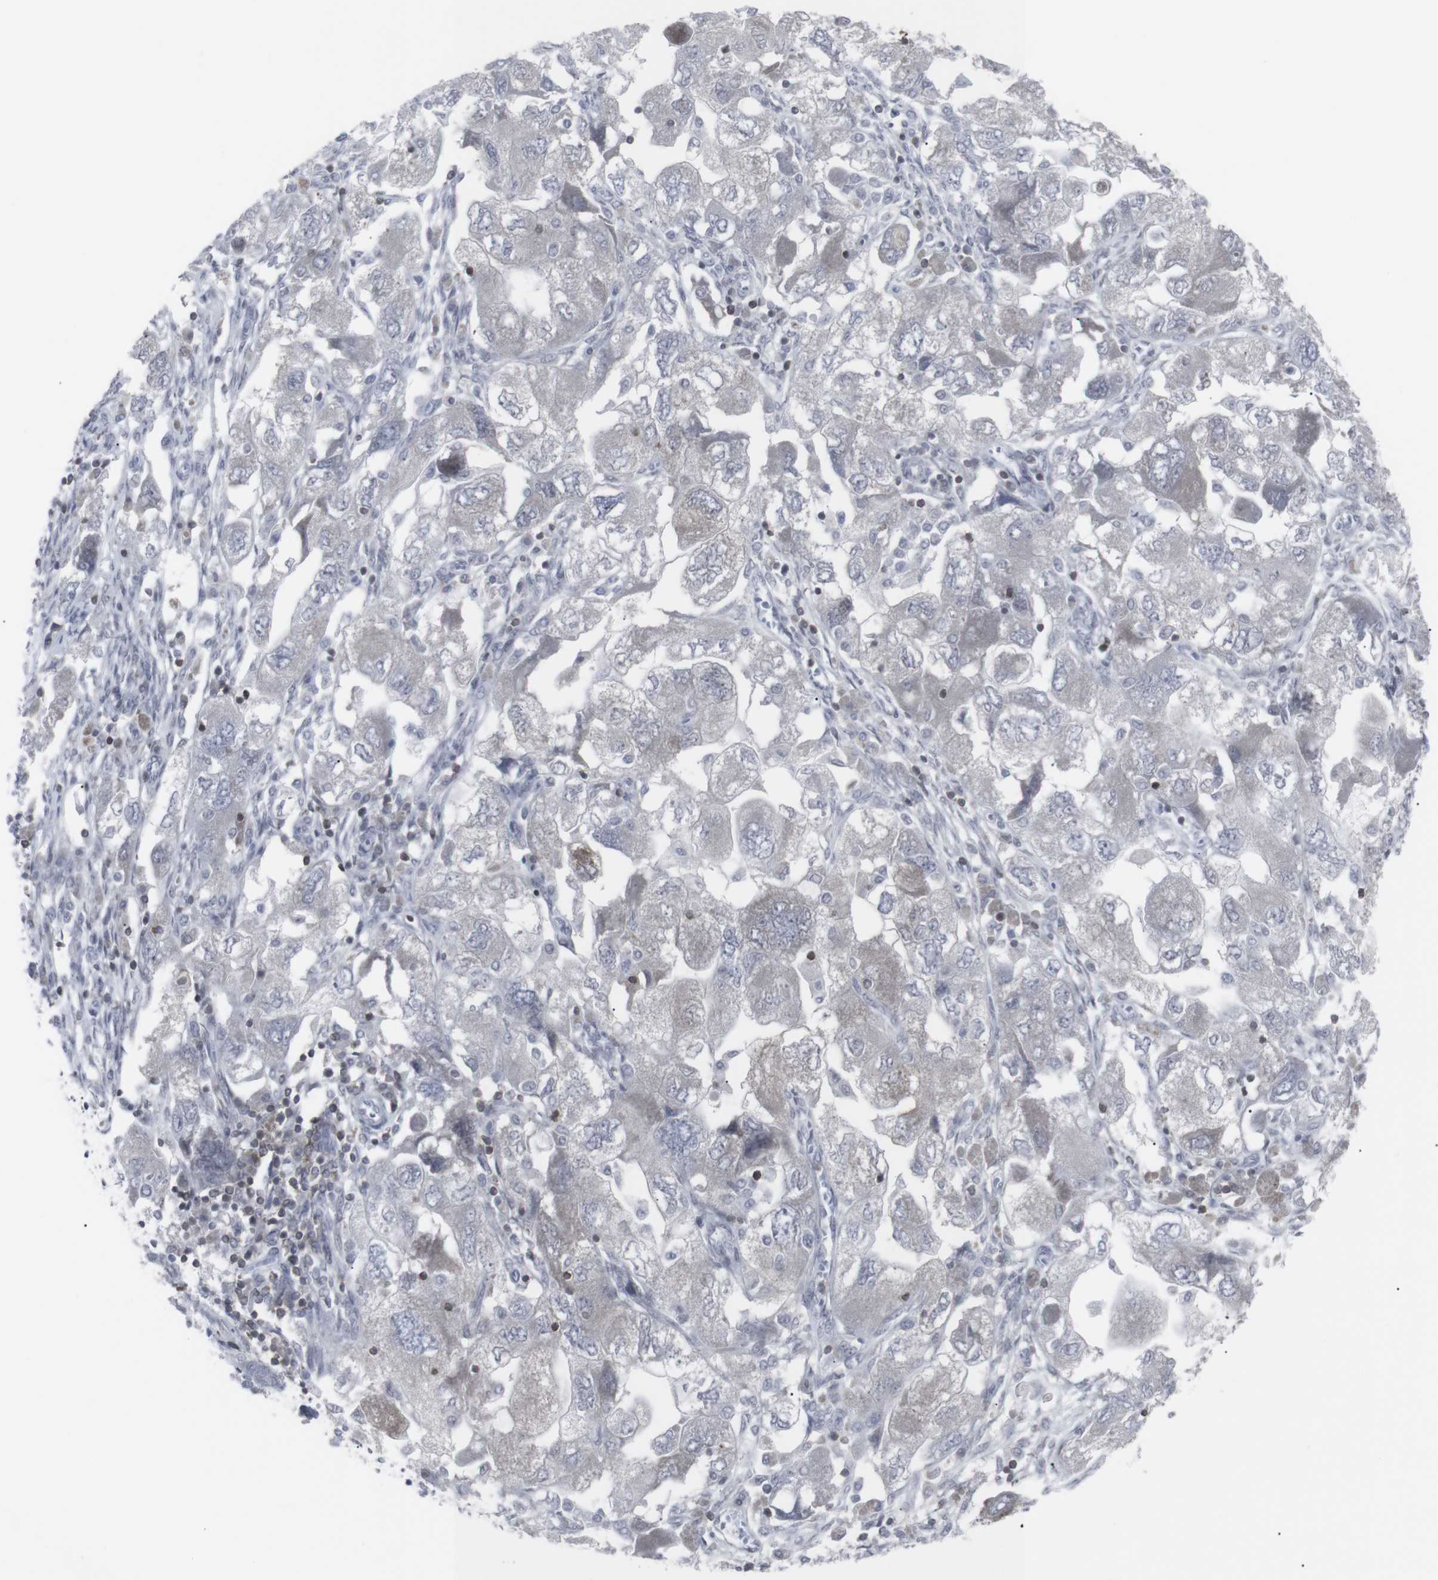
{"staining": {"intensity": "negative", "quantity": "none", "location": "none"}, "tissue": "ovarian cancer", "cell_type": "Tumor cells", "image_type": "cancer", "snomed": [{"axis": "morphology", "description": "Carcinoma, NOS"}, {"axis": "morphology", "description": "Cystadenocarcinoma, serous, NOS"}, {"axis": "topography", "description": "Ovary"}], "caption": "Immunohistochemistry of human ovarian cancer displays no staining in tumor cells.", "gene": "APOBEC2", "patient": {"sex": "female", "age": 69}}